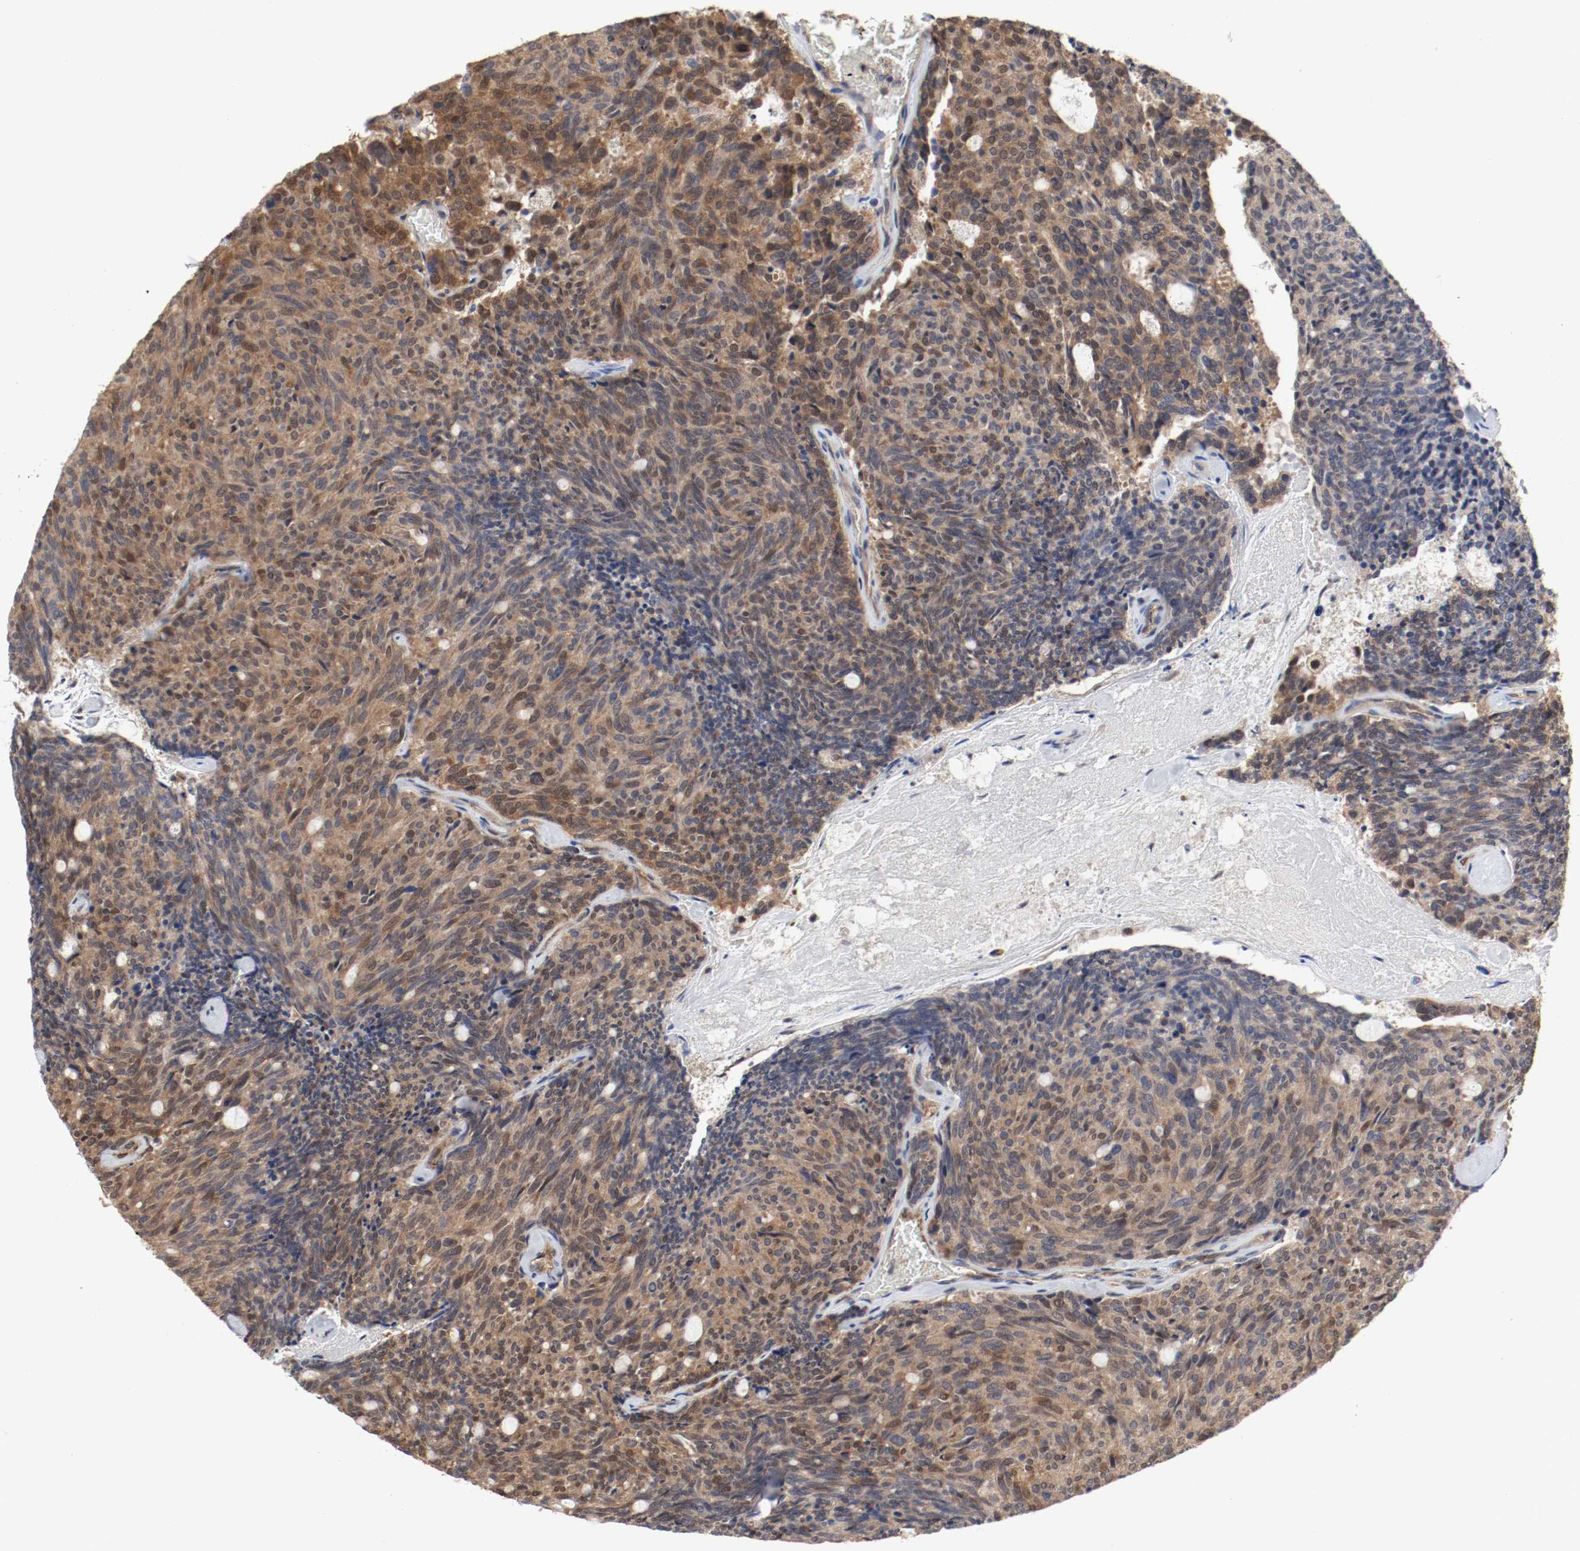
{"staining": {"intensity": "moderate", "quantity": ">75%", "location": "cytoplasmic/membranous,nuclear"}, "tissue": "carcinoid", "cell_type": "Tumor cells", "image_type": "cancer", "snomed": [{"axis": "morphology", "description": "Carcinoid, malignant, NOS"}, {"axis": "topography", "description": "Pancreas"}], "caption": "IHC (DAB (3,3'-diaminobenzidine)) staining of carcinoid (malignant) reveals moderate cytoplasmic/membranous and nuclear protein staining in approximately >75% of tumor cells. The protein is shown in brown color, while the nuclei are stained blue.", "gene": "AFG3L2", "patient": {"sex": "female", "age": 54}}